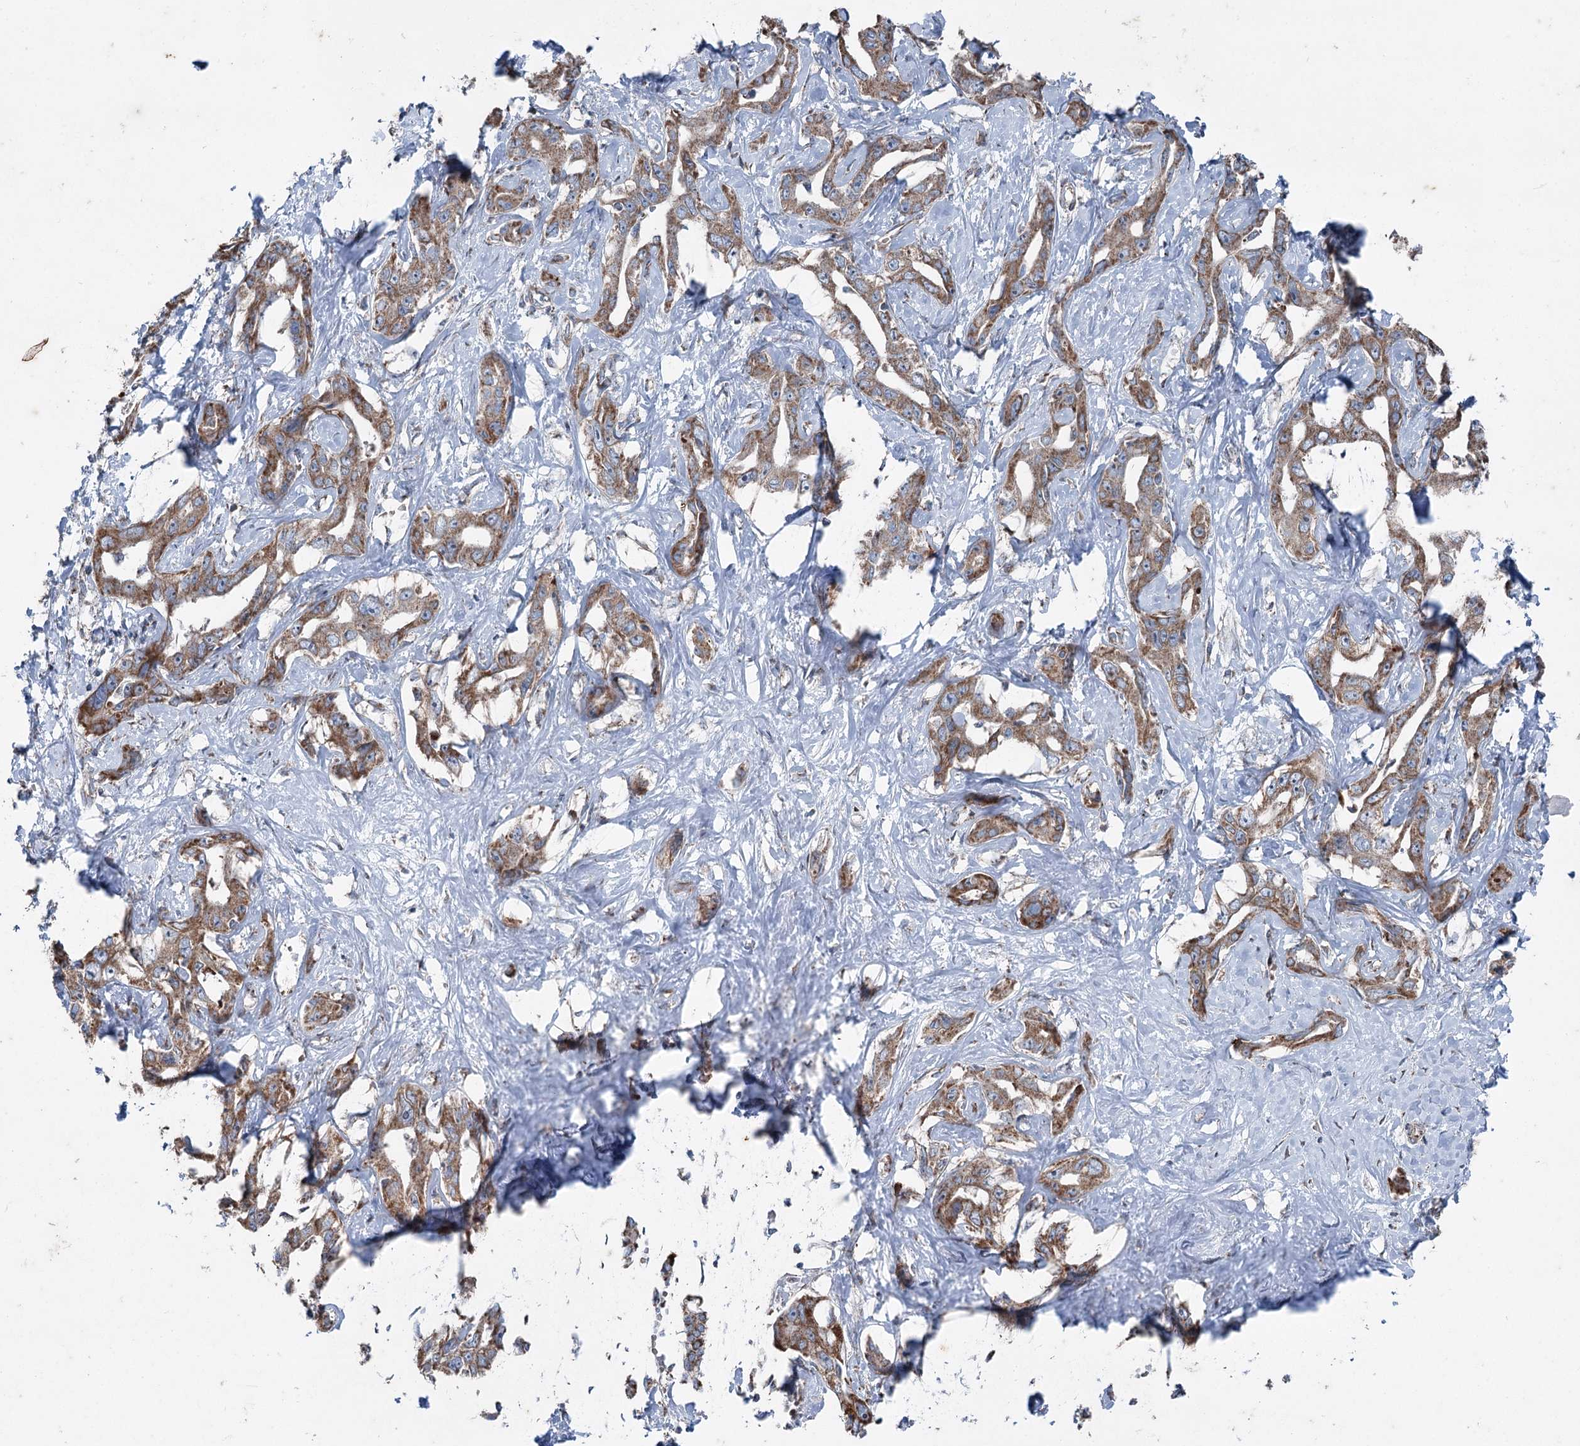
{"staining": {"intensity": "moderate", "quantity": ">75%", "location": "cytoplasmic/membranous"}, "tissue": "liver cancer", "cell_type": "Tumor cells", "image_type": "cancer", "snomed": [{"axis": "morphology", "description": "Cholangiocarcinoma"}, {"axis": "topography", "description": "Liver"}], "caption": "A brown stain labels moderate cytoplasmic/membranous expression of a protein in liver cancer (cholangiocarcinoma) tumor cells.", "gene": "UCN3", "patient": {"sex": "male", "age": 59}}